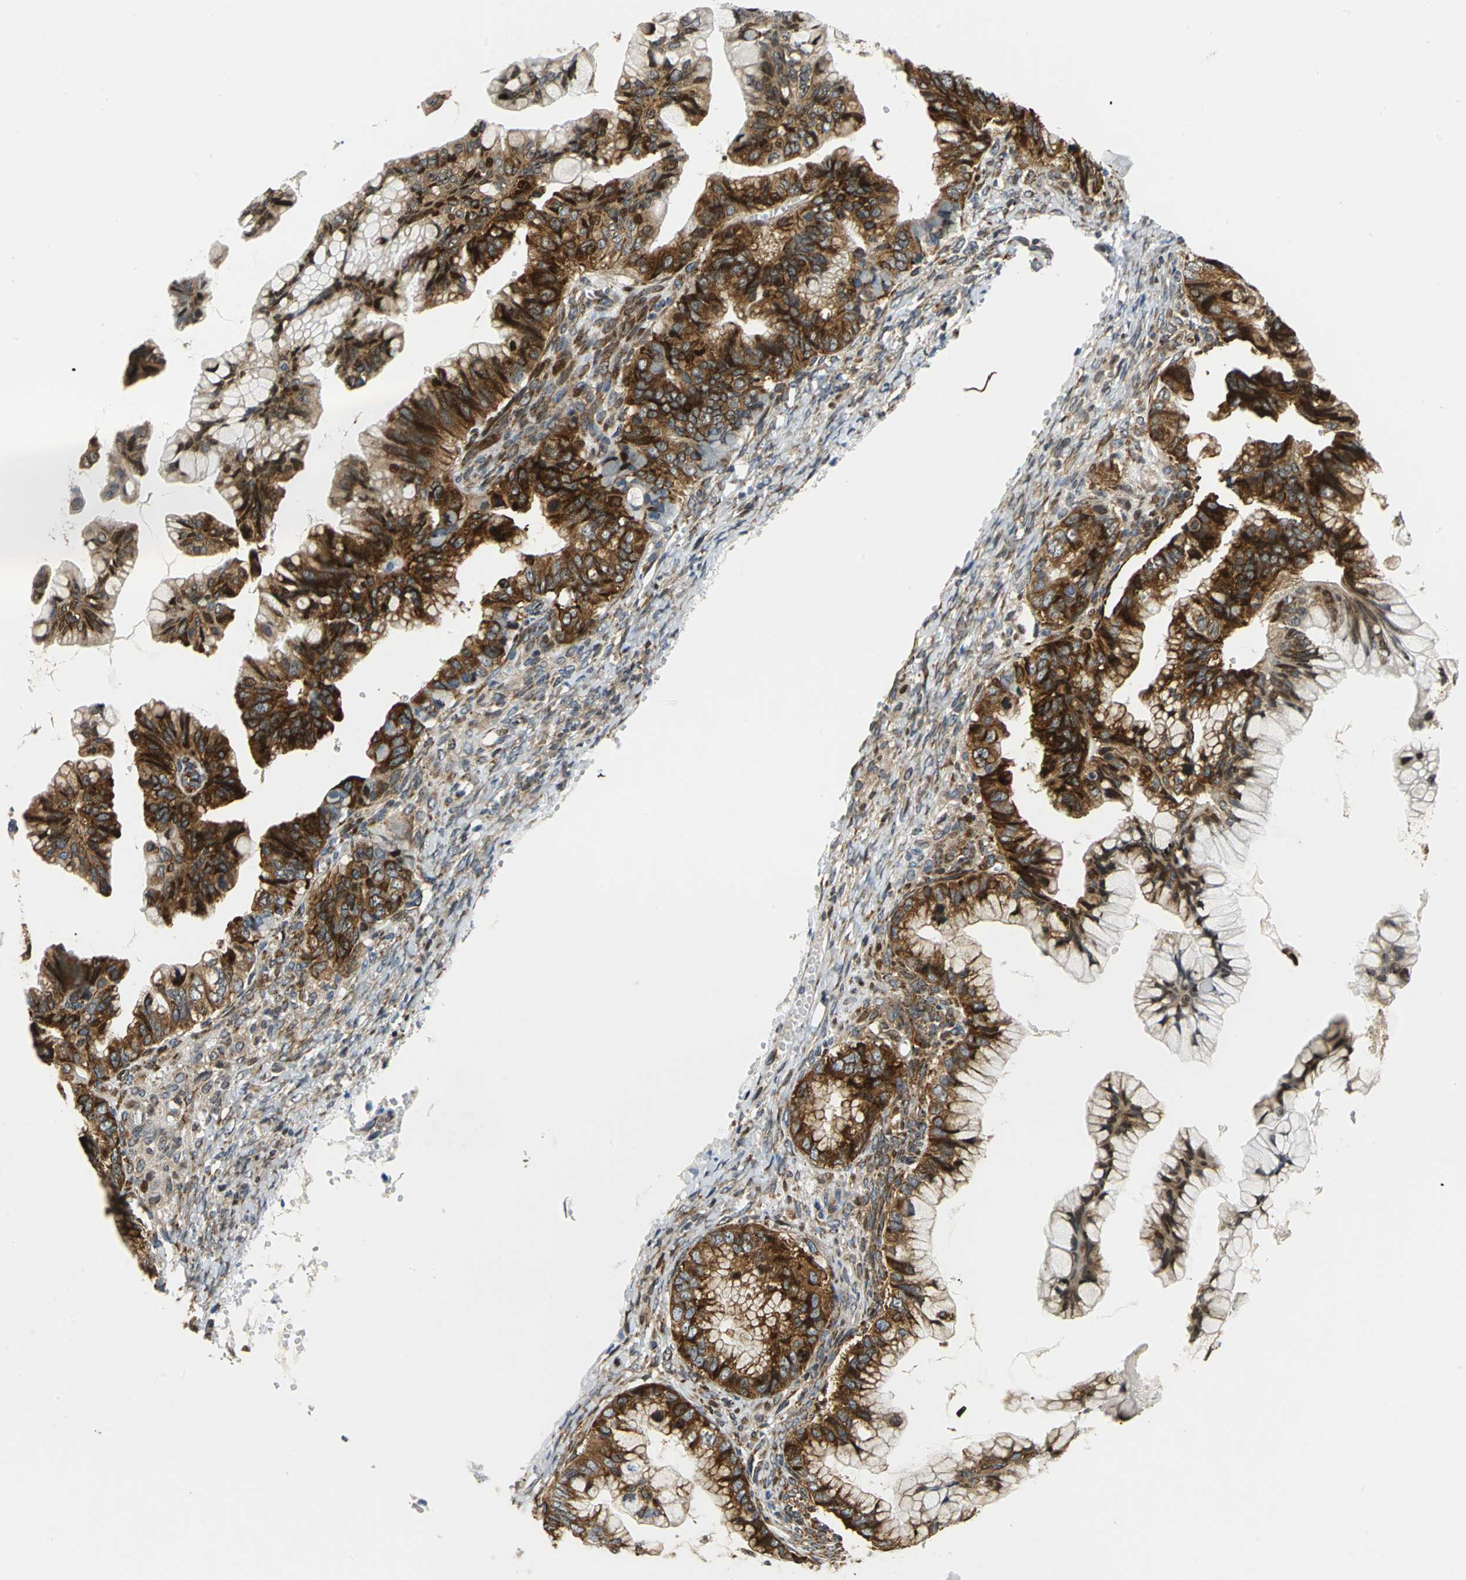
{"staining": {"intensity": "strong", "quantity": ">75%", "location": "cytoplasmic/membranous"}, "tissue": "ovarian cancer", "cell_type": "Tumor cells", "image_type": "cancer", "snomed": [{"axis": "morphology", "description": "Cystadenocarcinoma, mucinous, NOS"}, {"axis": "topography", "description": "Ovary"}], "caption": "Ovarian mucinous cystadenocarcinoma tissue exhibits strong cytoplasmic/membranous positivity in about >75% of tumor cells, visualized by immunohistochemistry.", "gene": "YBX1", "patient": {"sex": "female", "age": 36}}